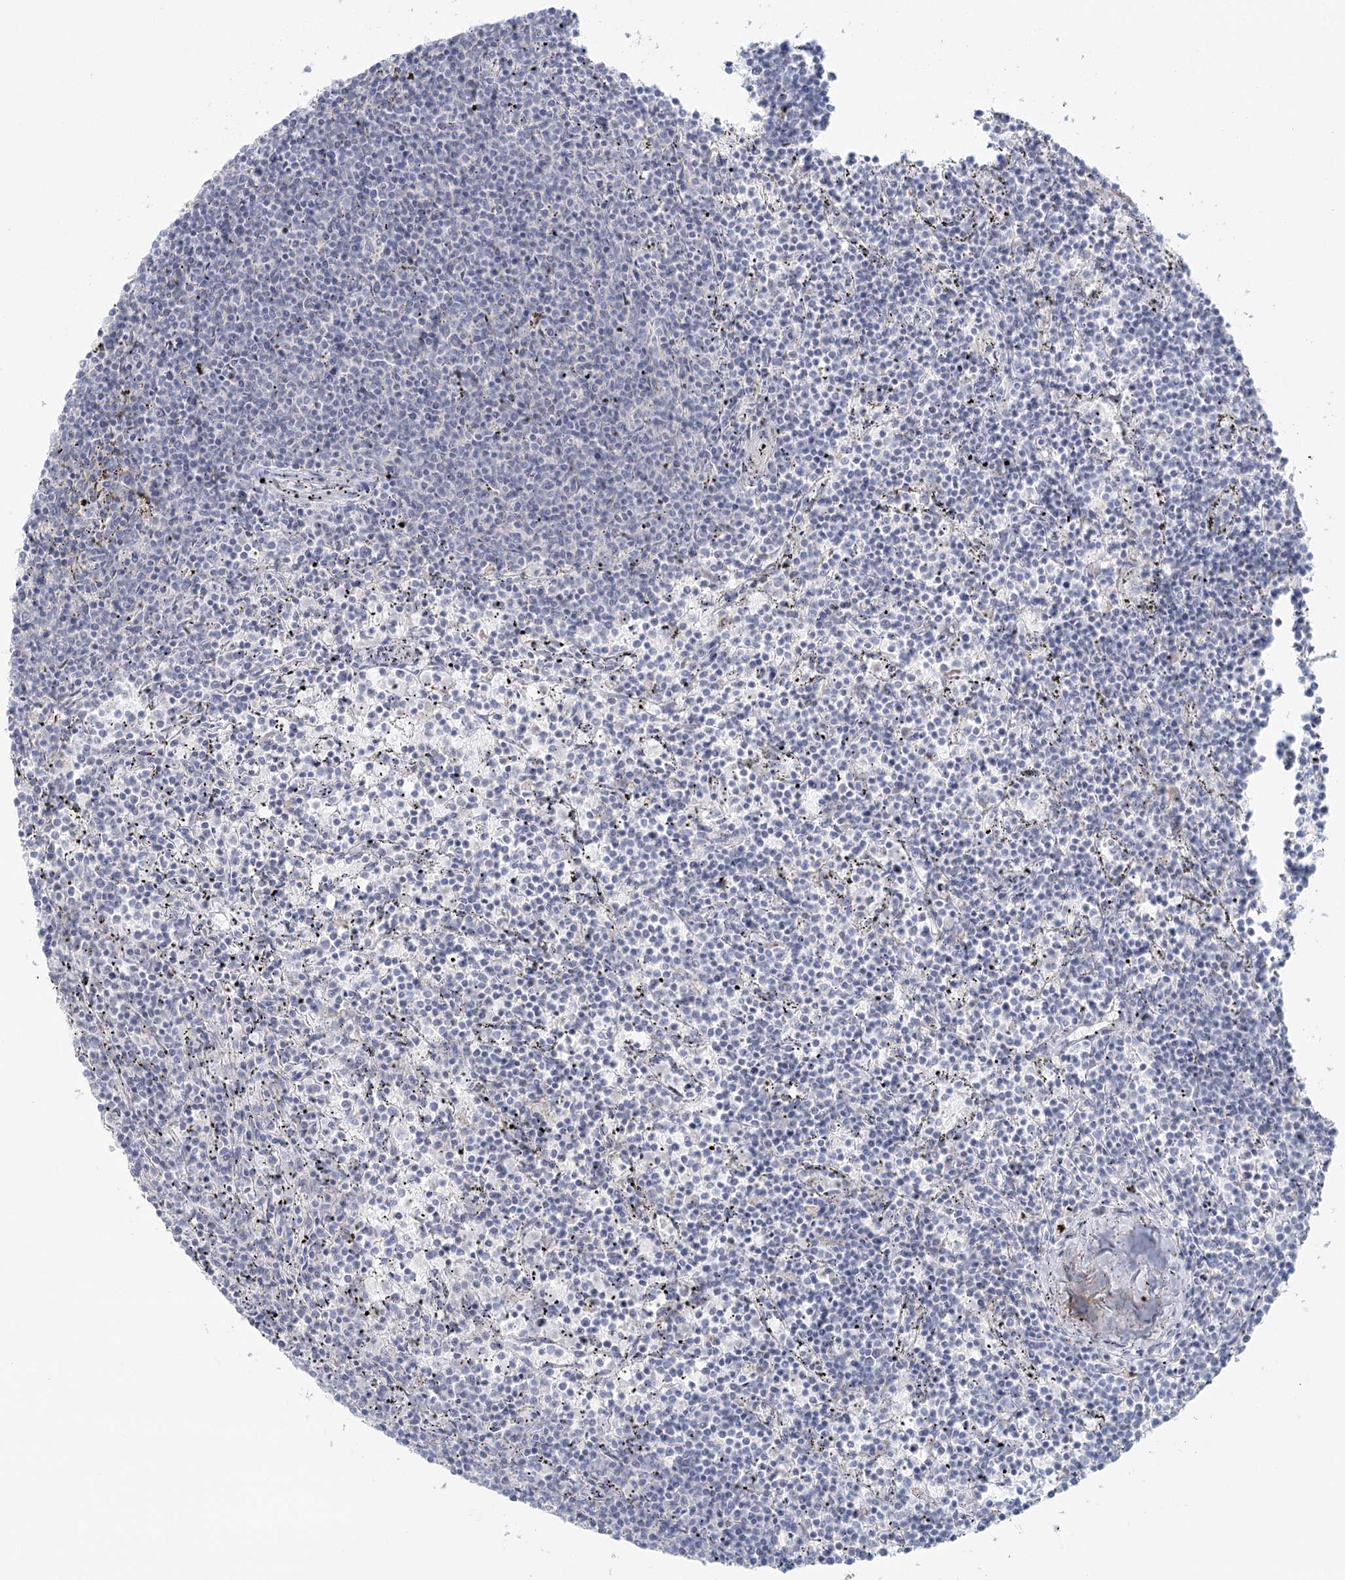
{"staining": {"intensity": "negative", "quantity": "none", "location": "none"}, "tissue": "lymphoma", "cell_type": "Tumor cells", "image_type": "cancer", "snomed": [{"axis": "morphology", "description": "Malignant lymphoma, non-Hodgkin's type, Low grade"}, {"axis": "topography", "description": "Spleen"}], "caption": "Tumor cells show no significant protein staining in lymphoma.", "gene": "BPHL", "patient": {"sex": "female", "age": 50}}